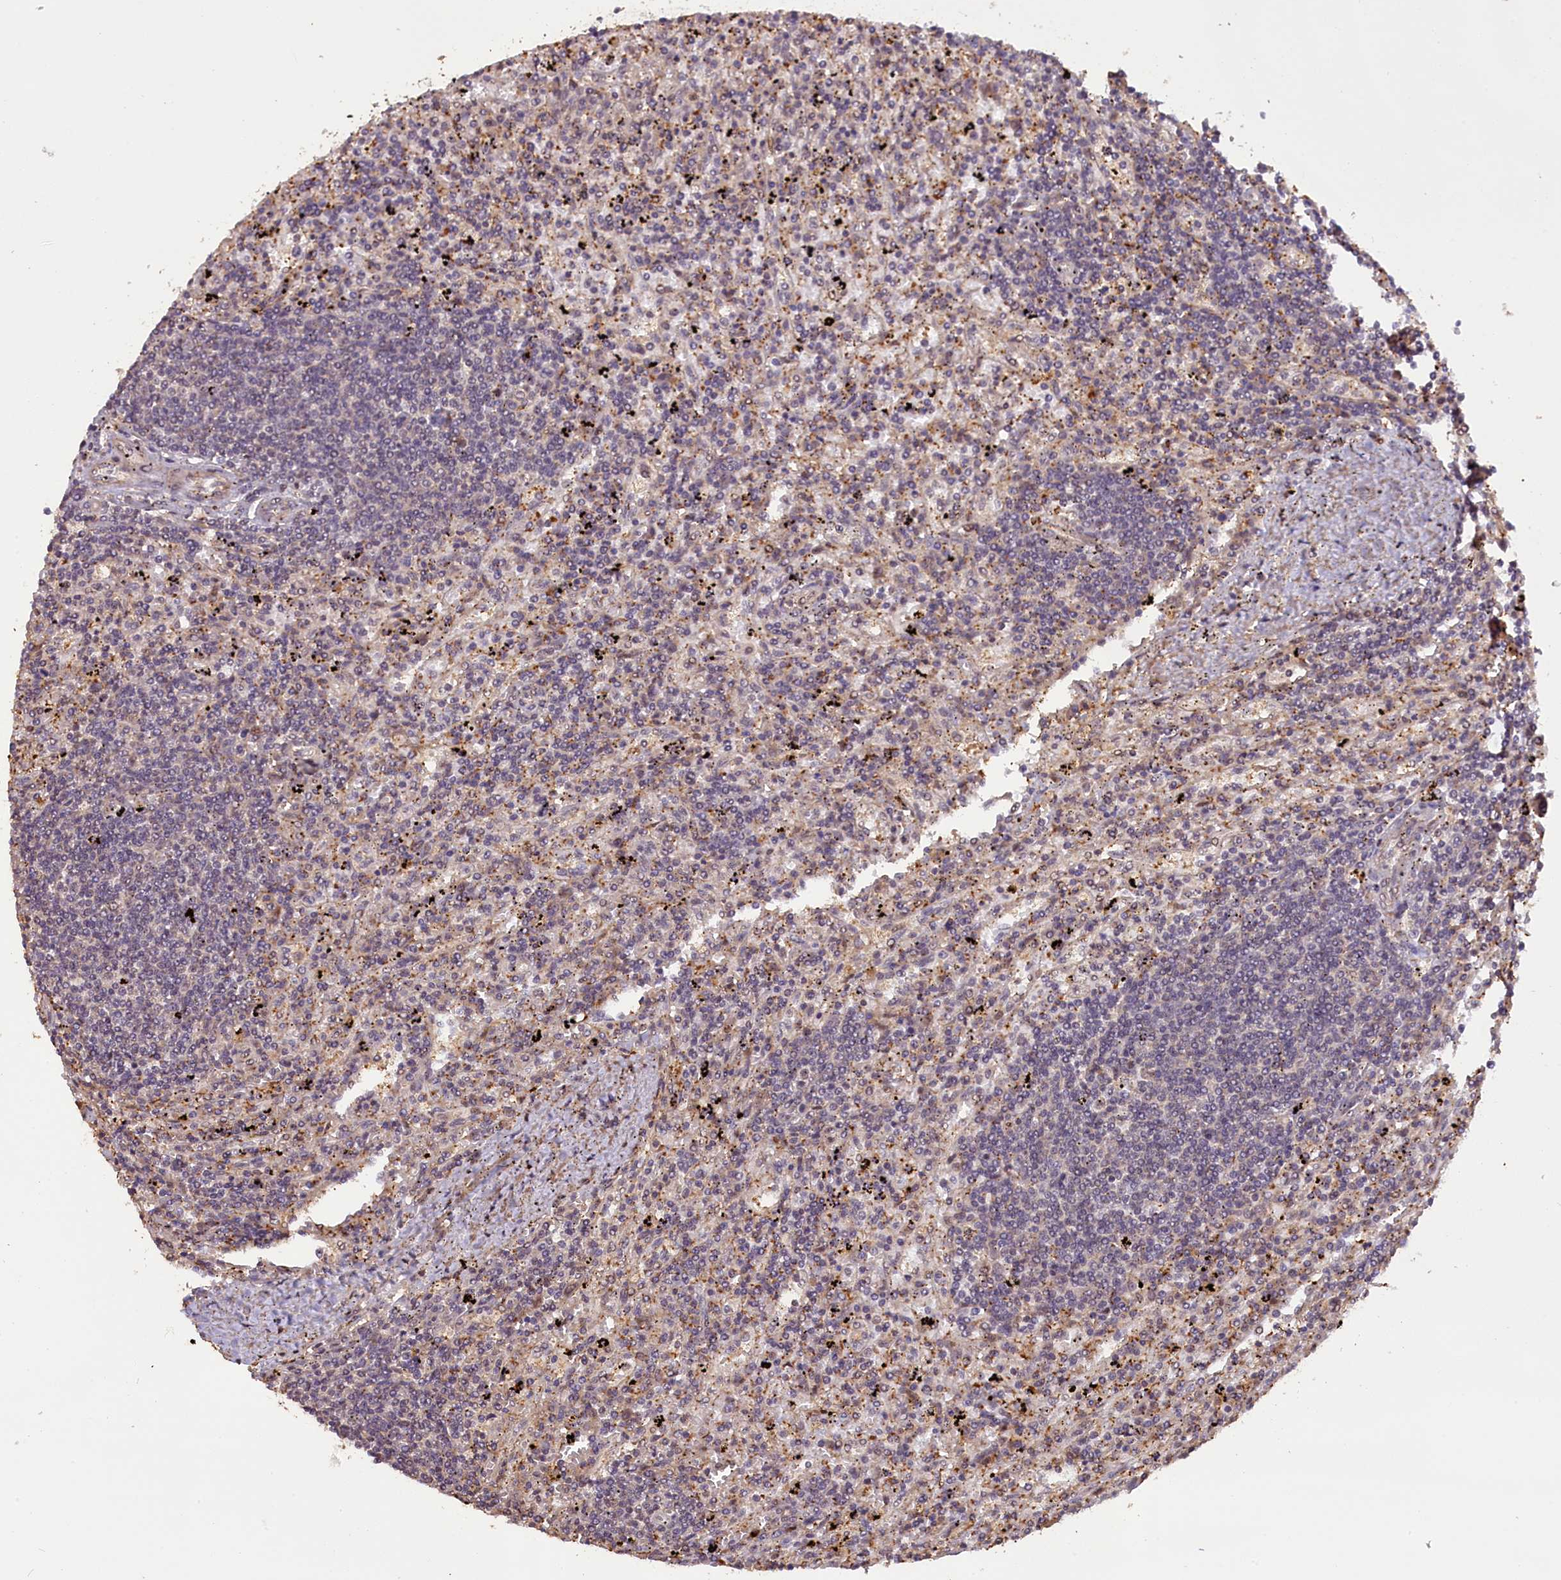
{"staining": {"intensity": "negative", "quantity": "none", "location": "none"}, "tissue": "lymphoma", "cell_type": "Tumor cells", "image_type": "cancer", "snomed": [{"axis": "morphology", "description": "Malignant lymphoma, non-Hodgkin's type, Low grade"}, {"axis": "topography", "description": "Spleen"}], "caption": "Micrograph shows no significant protein expression in tumor cells of lymphoma.", "gene": "FUZ", "patient": {"sex": "male", "age": 76}}